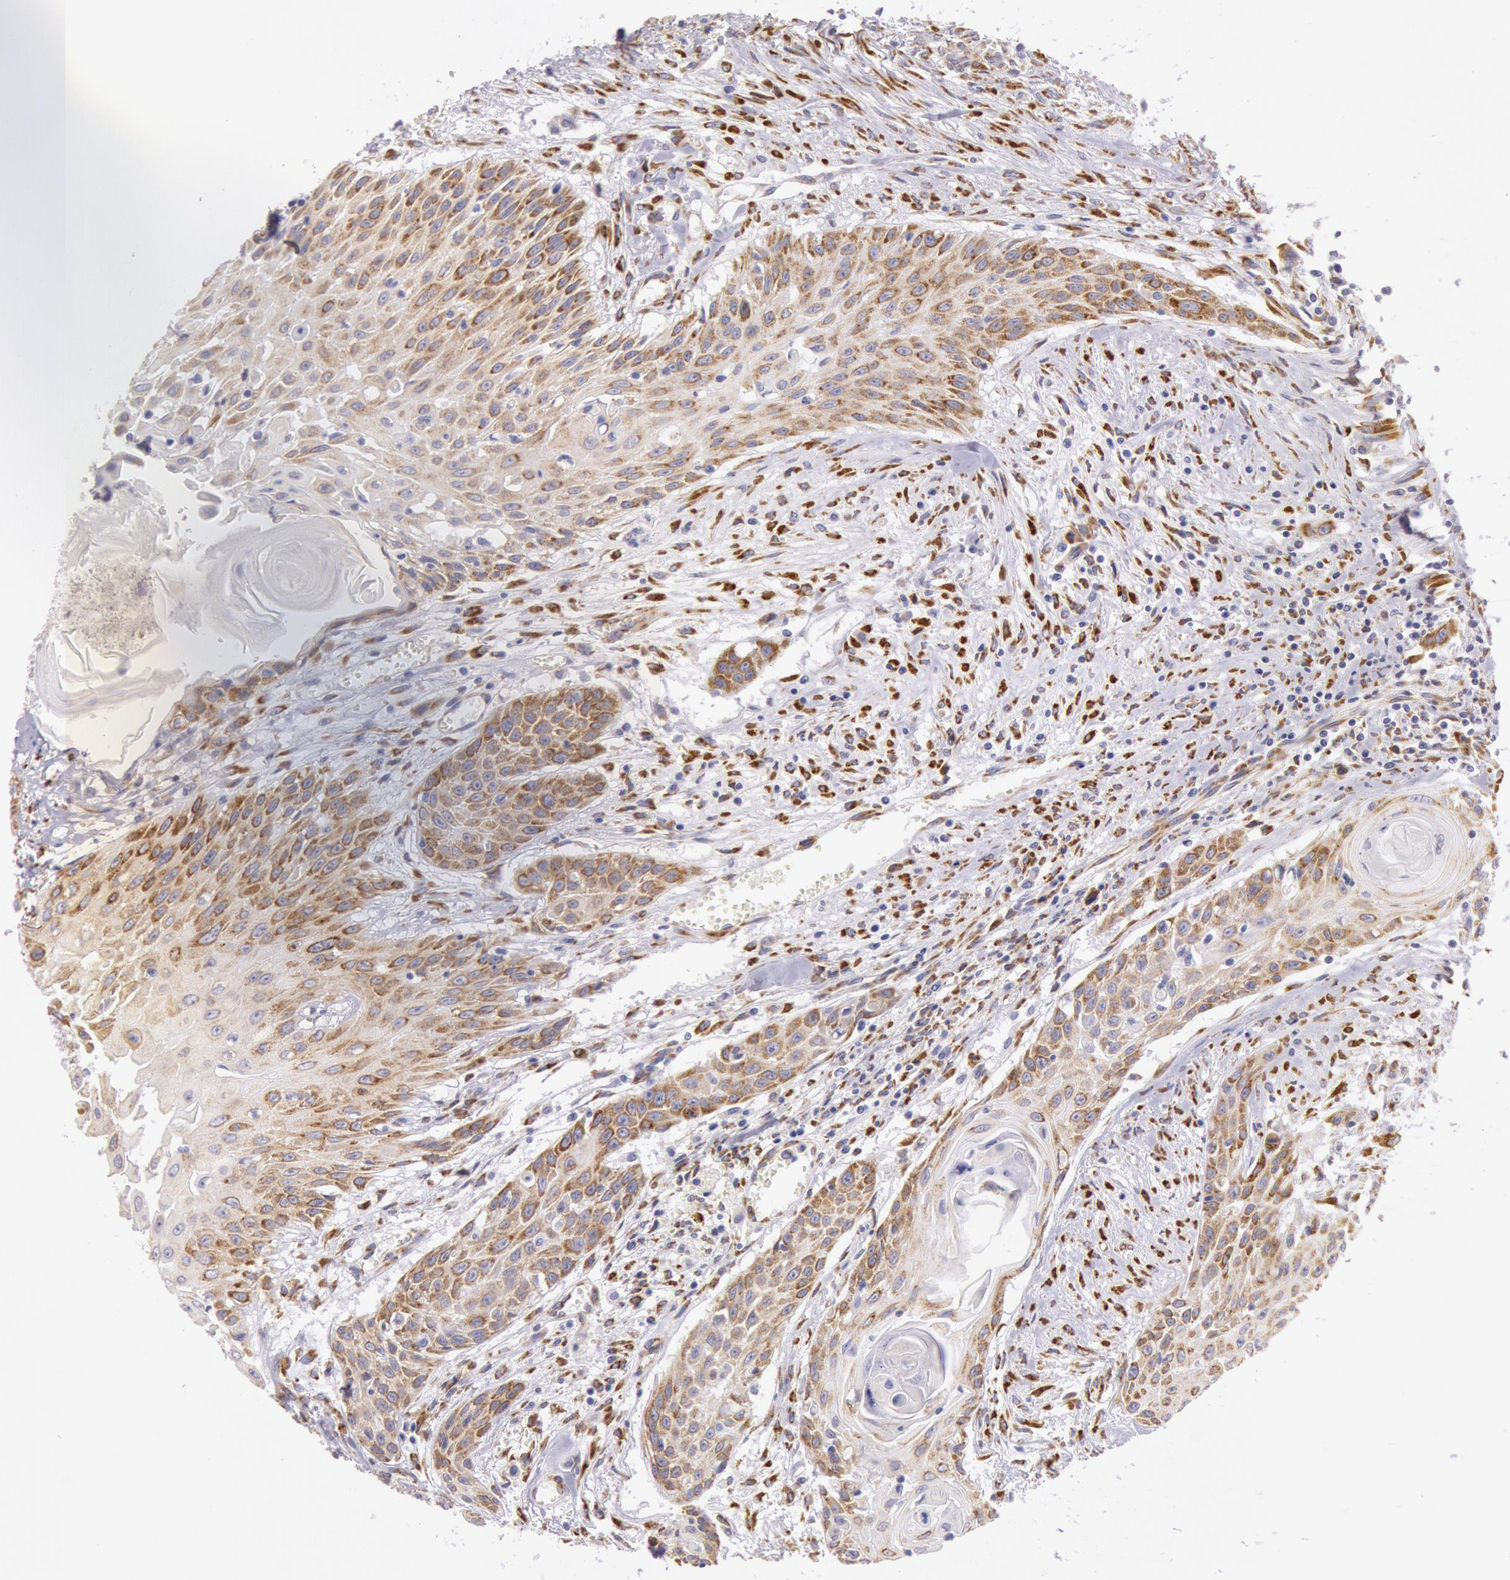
{"staining": {"intensity": "weak", "quantity": "25%-75%", "location": "cytoplasmic/membranous"}, "tissue": "head and neck cancer", "cell_type": "Tumor cells", "image_type": "cancer", "snomed": [{"axis": "morphology", "description": "Squamous cell carcinoma, NOS"}, {"axis": "morphology", "description": "Squamous cell carcinoma, metastatic, NOS"}, {"axis": "topography", "description": "Lymph node"}, {"axis": "topography", "description": "Salivary gland"}, {"axis": "topography", "description": "Head-Neck"}], "caption": "Protein analysis of head and neck cancer (metastatic squamous cell carcinoma) tissue shows weak cytoplasmic/membranous expression in approximately 25%-75% of tumor cells.", "gene": "CIDEB", "patient": {"sex": "female", "age": 74}}